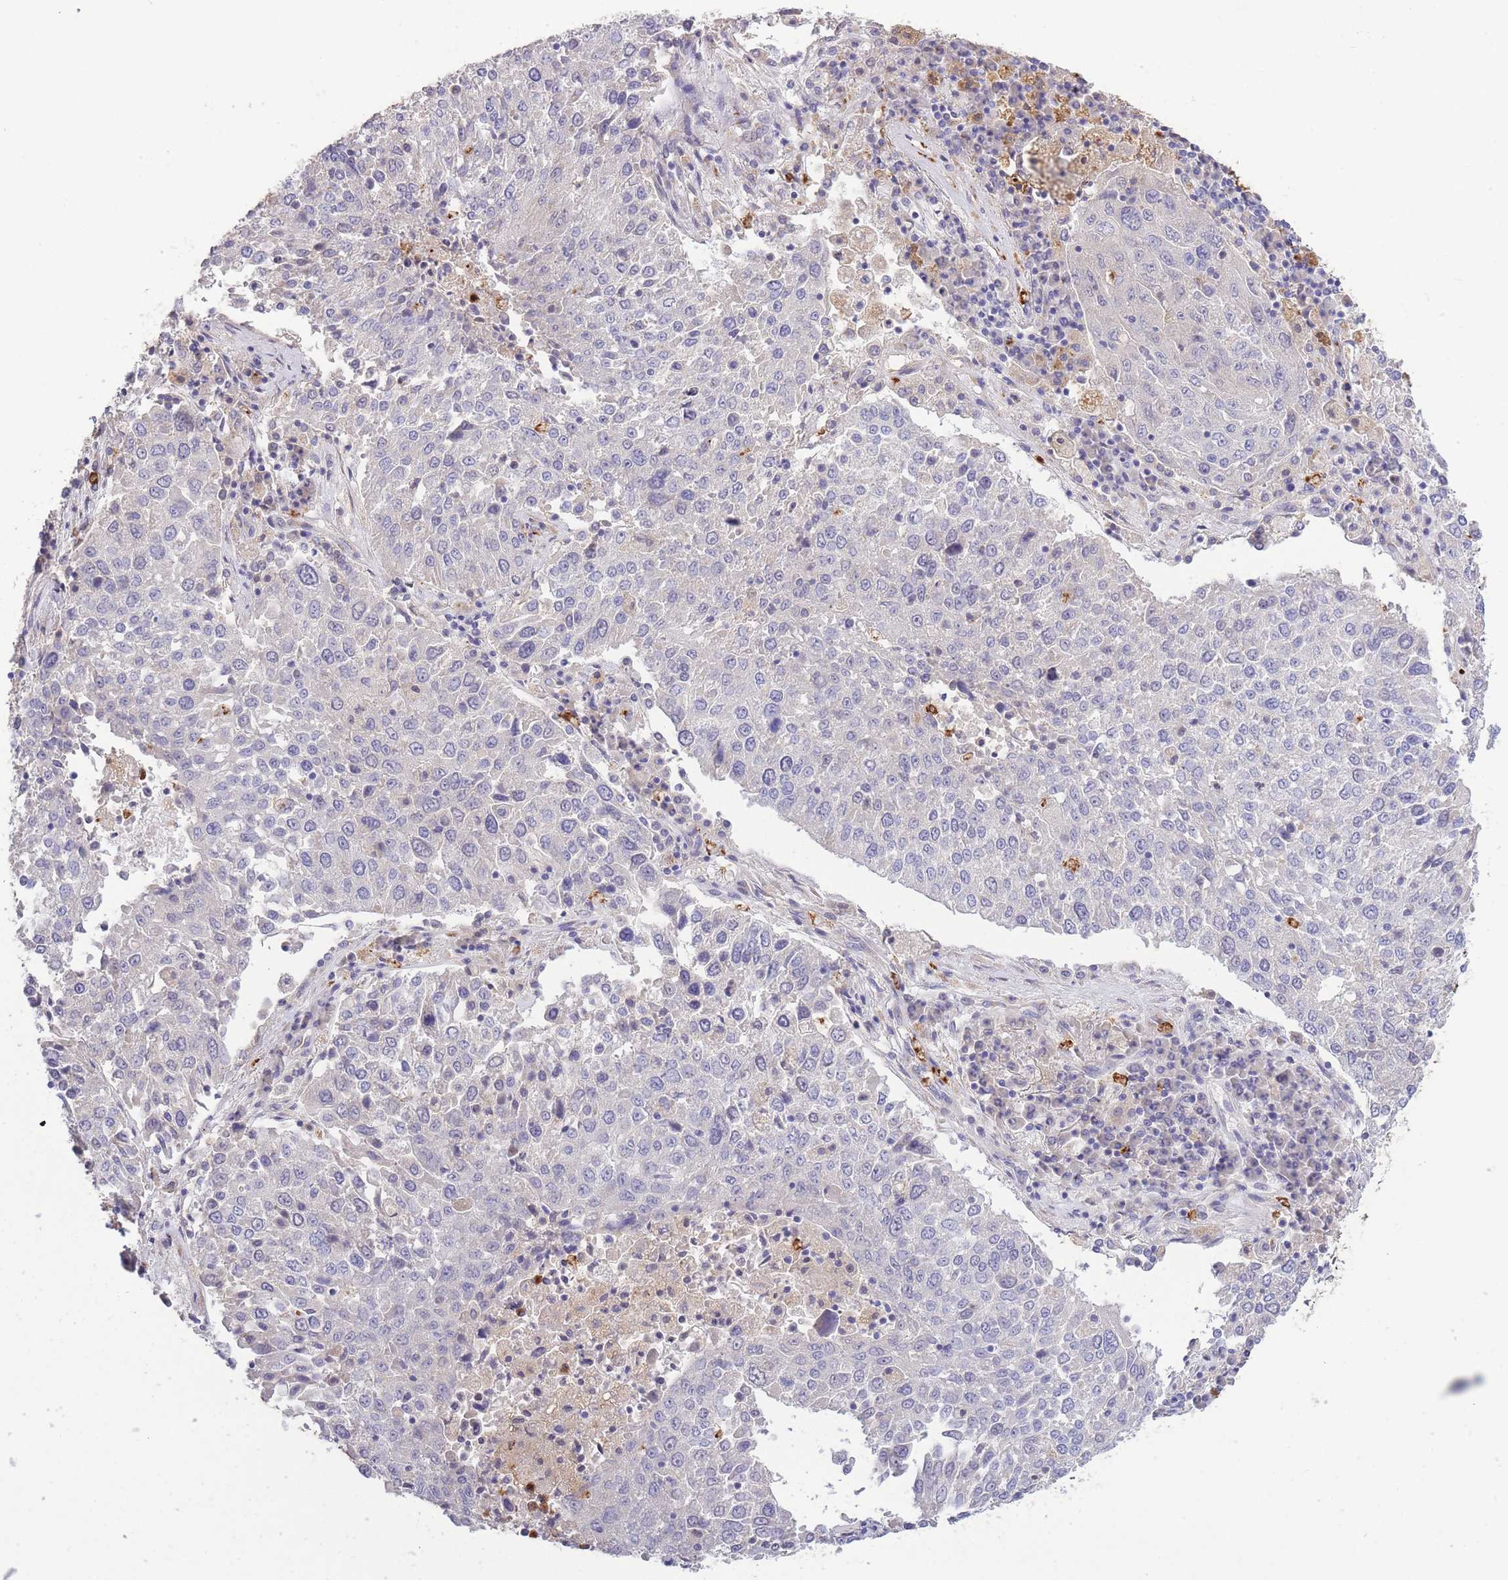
{"staining": {"intensity": "negative", "quantity": "none", "location": "none"}, "tissue": "lung cancer", "cell_type": "Tumor cells", "image_type": "cancer", "snomed": [{"axis": "morphology", "description": "Squamous cell carcinoma, NOS"}, {"axis": "topography", "description": "Lung"}], "caption": "This histopathology image is of squamous cell carcinoma (lung) stained with immunohistochemistry to label a protein in brown with the nuclei are counter-stained blue. There is no positivity in tumor cells.", "gene": "CENPM", "patient": {"sex": "male", "age": 65}}